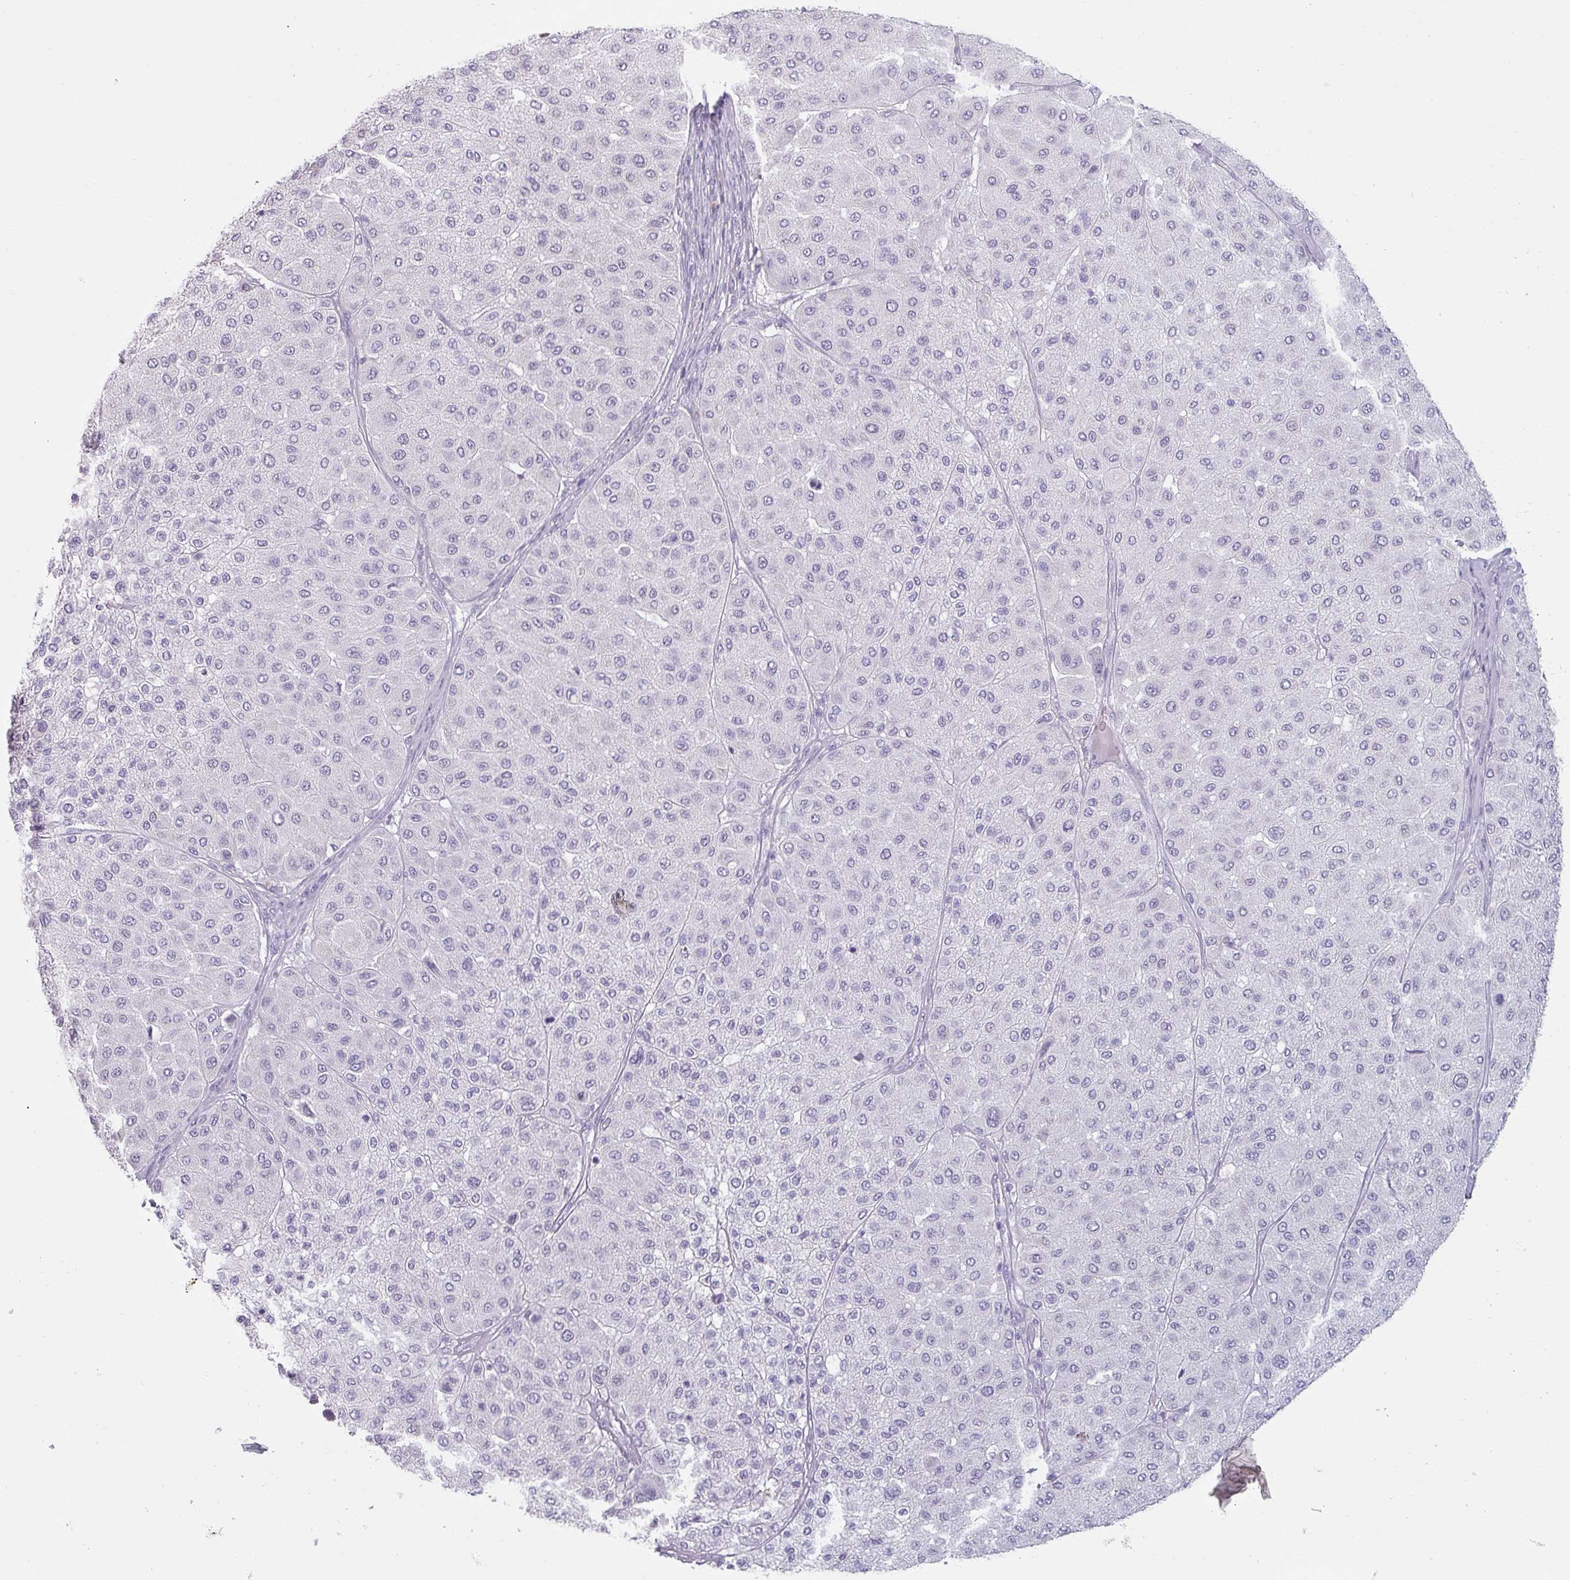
{"staining": {"intensity": "negative", "quantity": "none", "location": "none"}, "tissue": "melanoma", "cell_type": "Tumor cells", "image_type": "cancer", "snomed": [{"axis": "morphology", "description": "Malignant melanoma, Metastatic site"}, {"axis": "topography", "description": "Smooth muscle"}], "caption": "Tumor cells are negative for brown protein staining in melanoma.", "gene": "SFTPA1", "patient": {"sex": "male", "age": 41}}